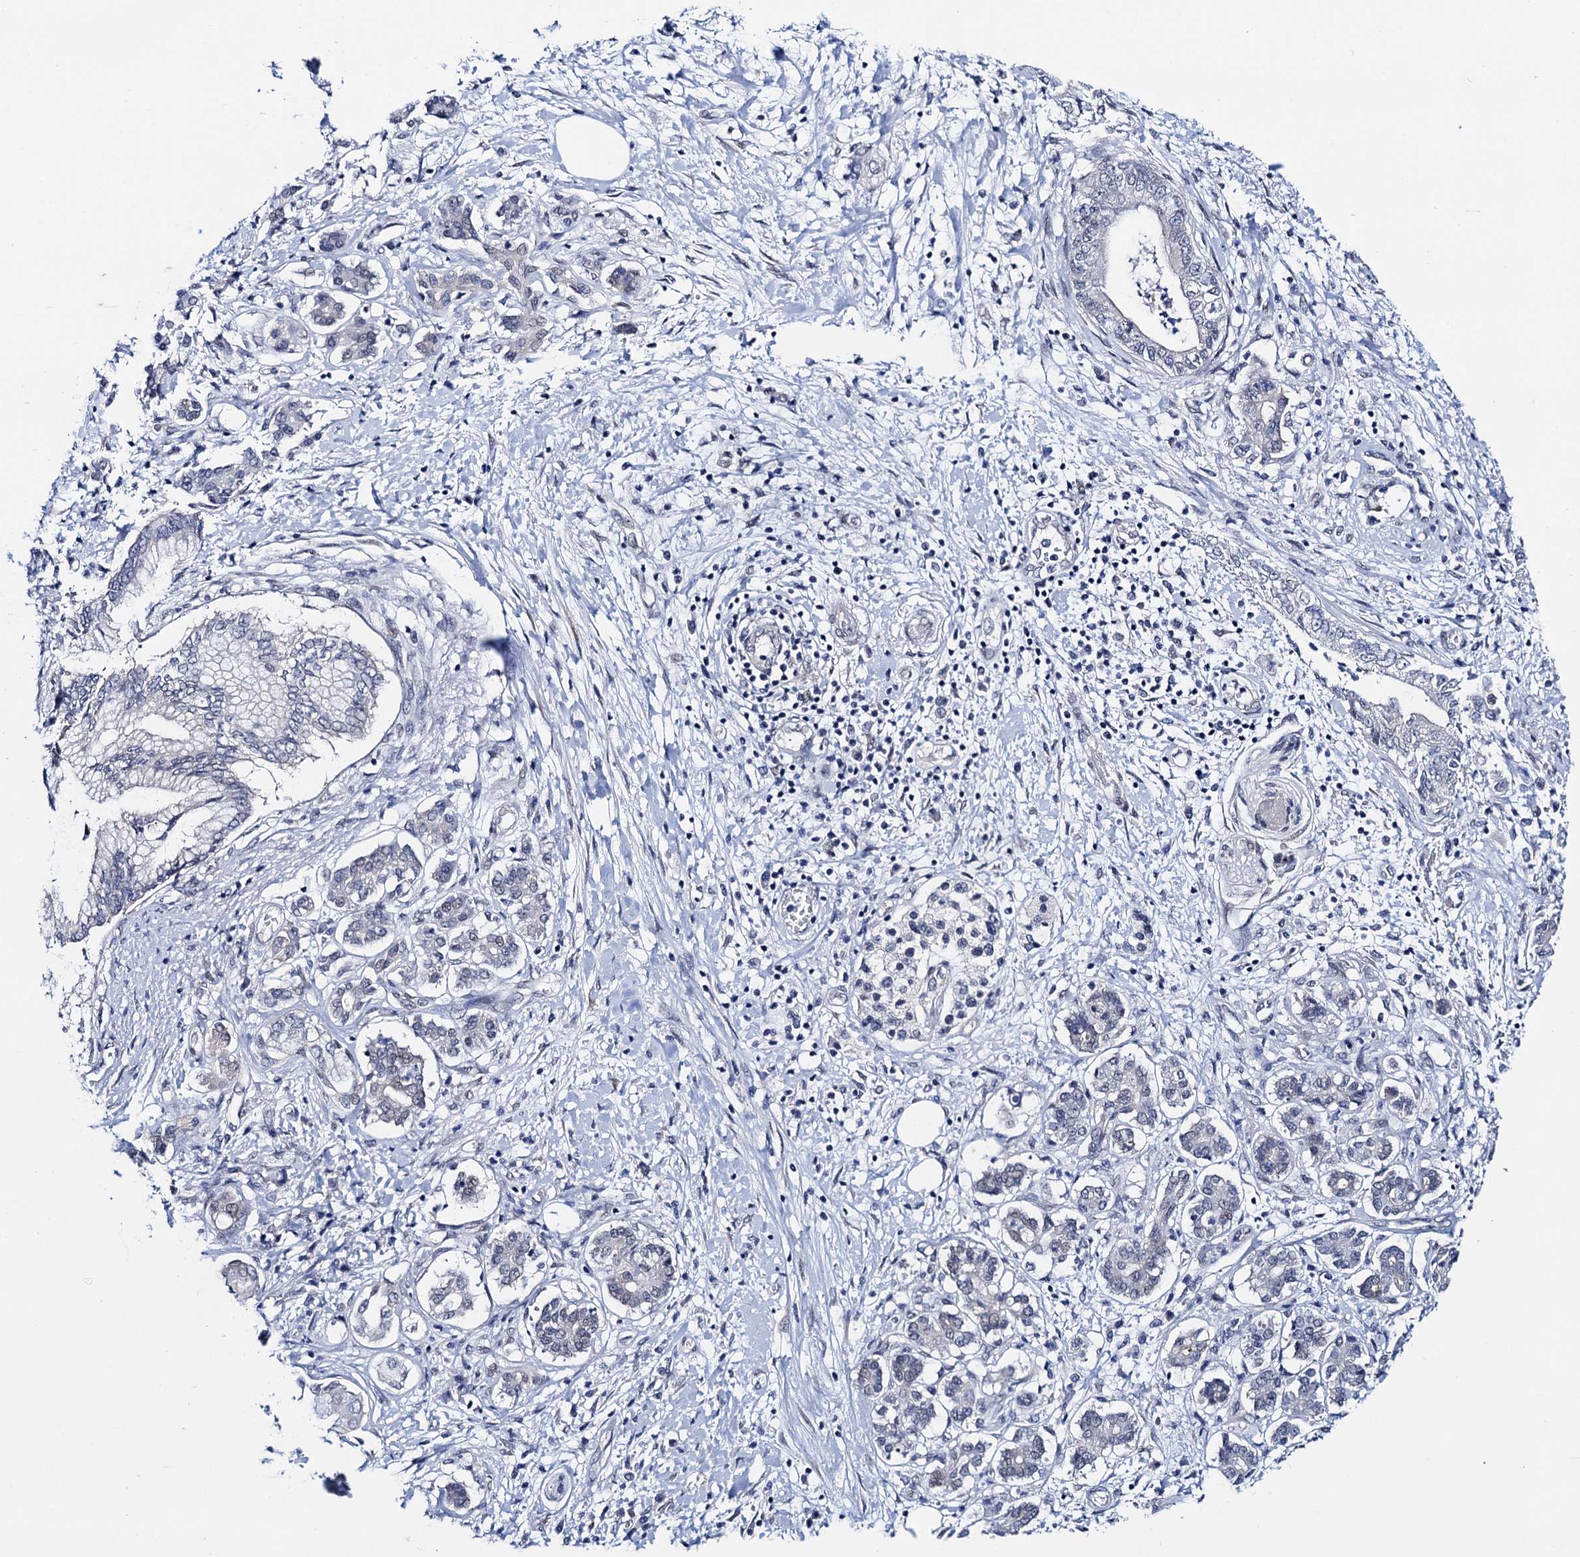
{"staining": {"intensity": "negative", "quantity": "none", "location": "none"}, "tissue": "pancreatic cancer", "cell_type": "Tumor cells", "image_type": "cancer", "snomed": [{"axis": "morphology", "description": "Adenocarcinoma, NOS"}, {"axis": "topography", "description": "Pancreas"}], "caption": "This is a photomicrograph of immunohistochemistry staining of pancreatic cancer (adenocarcinoma), which shows no expression in tumor cells. Nuclei are stained in blue.", "gene": "C16orf87", "patient": {"sex": "female", "age": 73}}